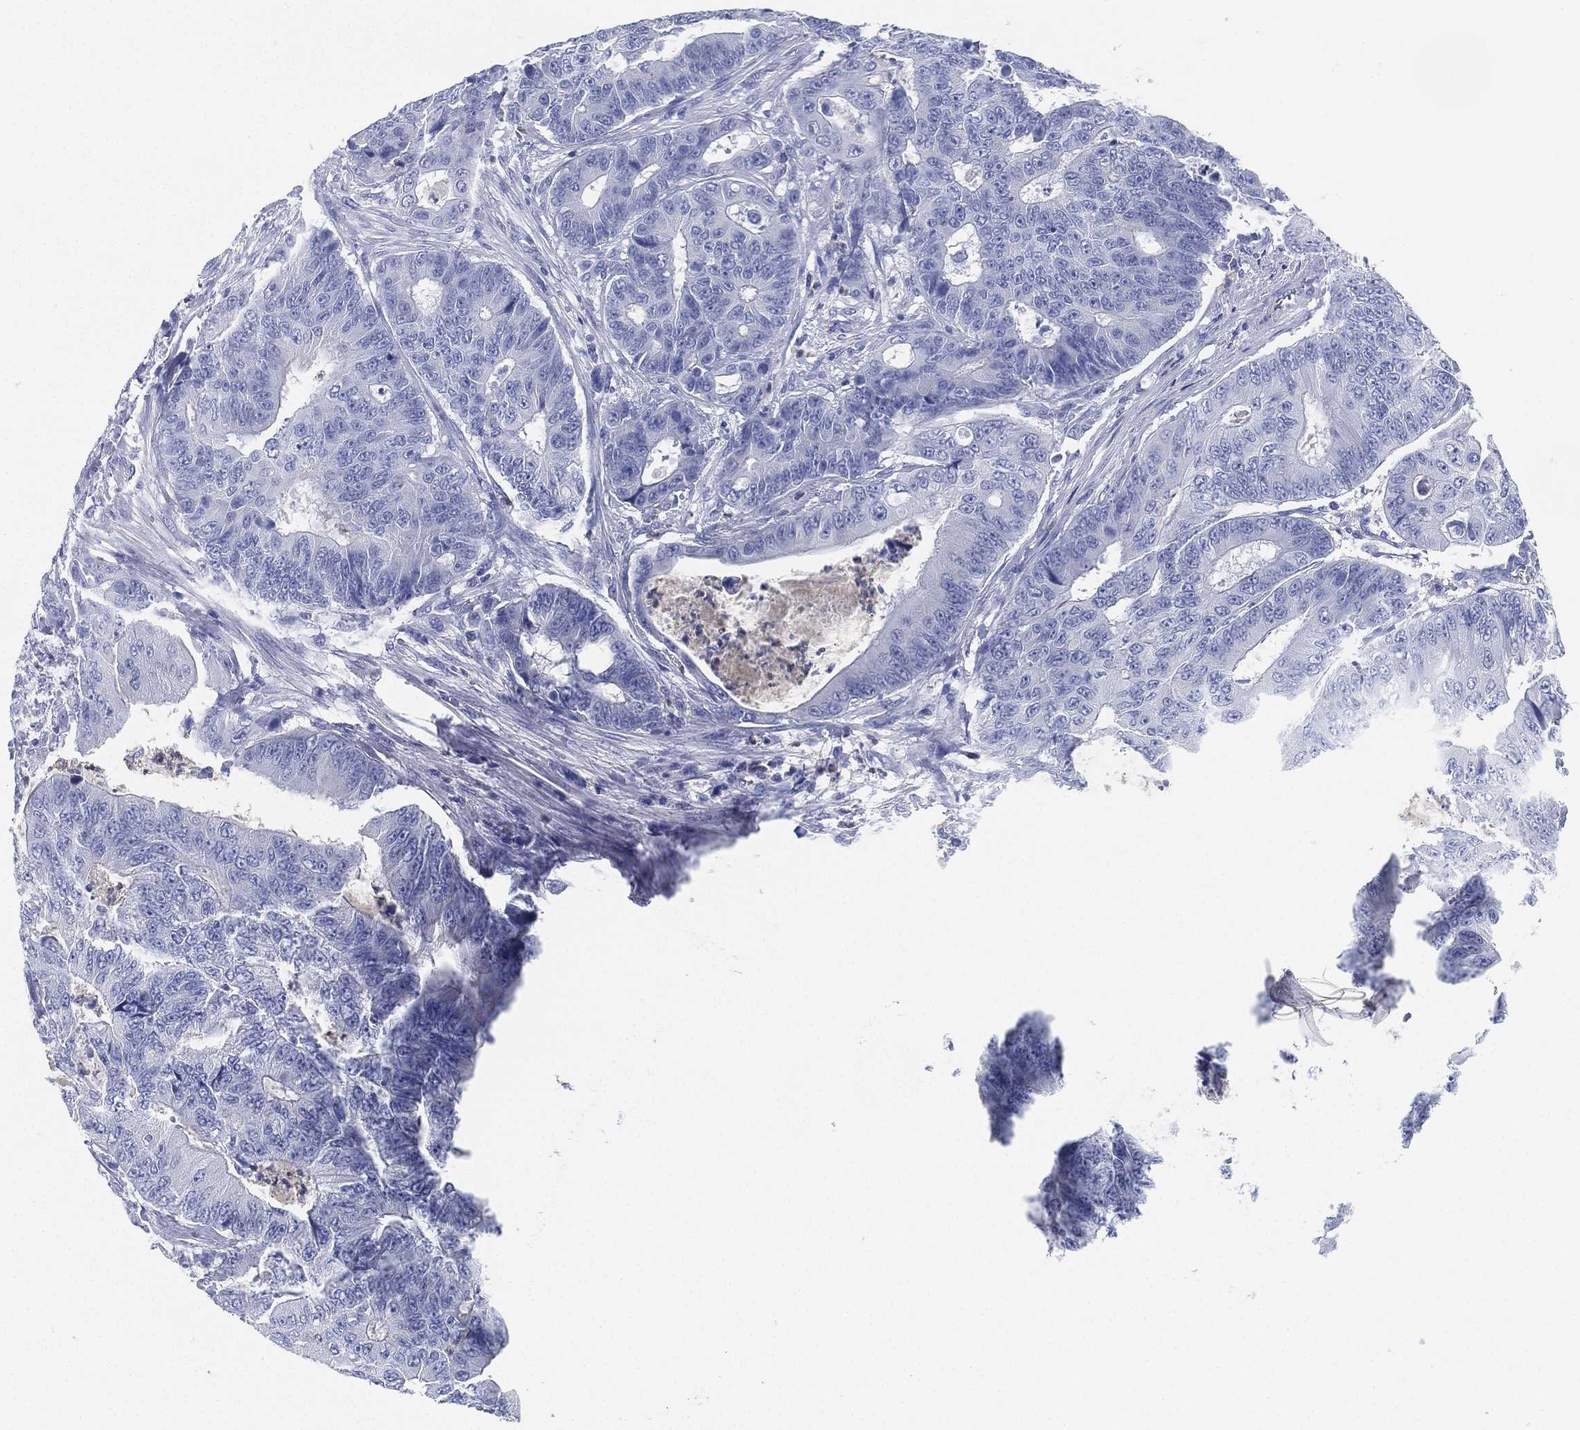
{"staining": {"intensity": "negative", "quantity": "none", "location": "none"}, "tissue": "colorectal cancer", "cell_type": "Tumor cells", "image_type": "cancer", "snomed": [{"axis": "morphology", "description": "Adenocarcinoma, NOS"}, {"axis": "topography", "description": "Colon"}], "caption": "Human colorectal adenocarcinoma stained for a protein using immunohistochemistry (IHC) reveals no positivity in tumor cells.", "gene": "DEFB121", "patient": {"sex": "female", "age": 48}}